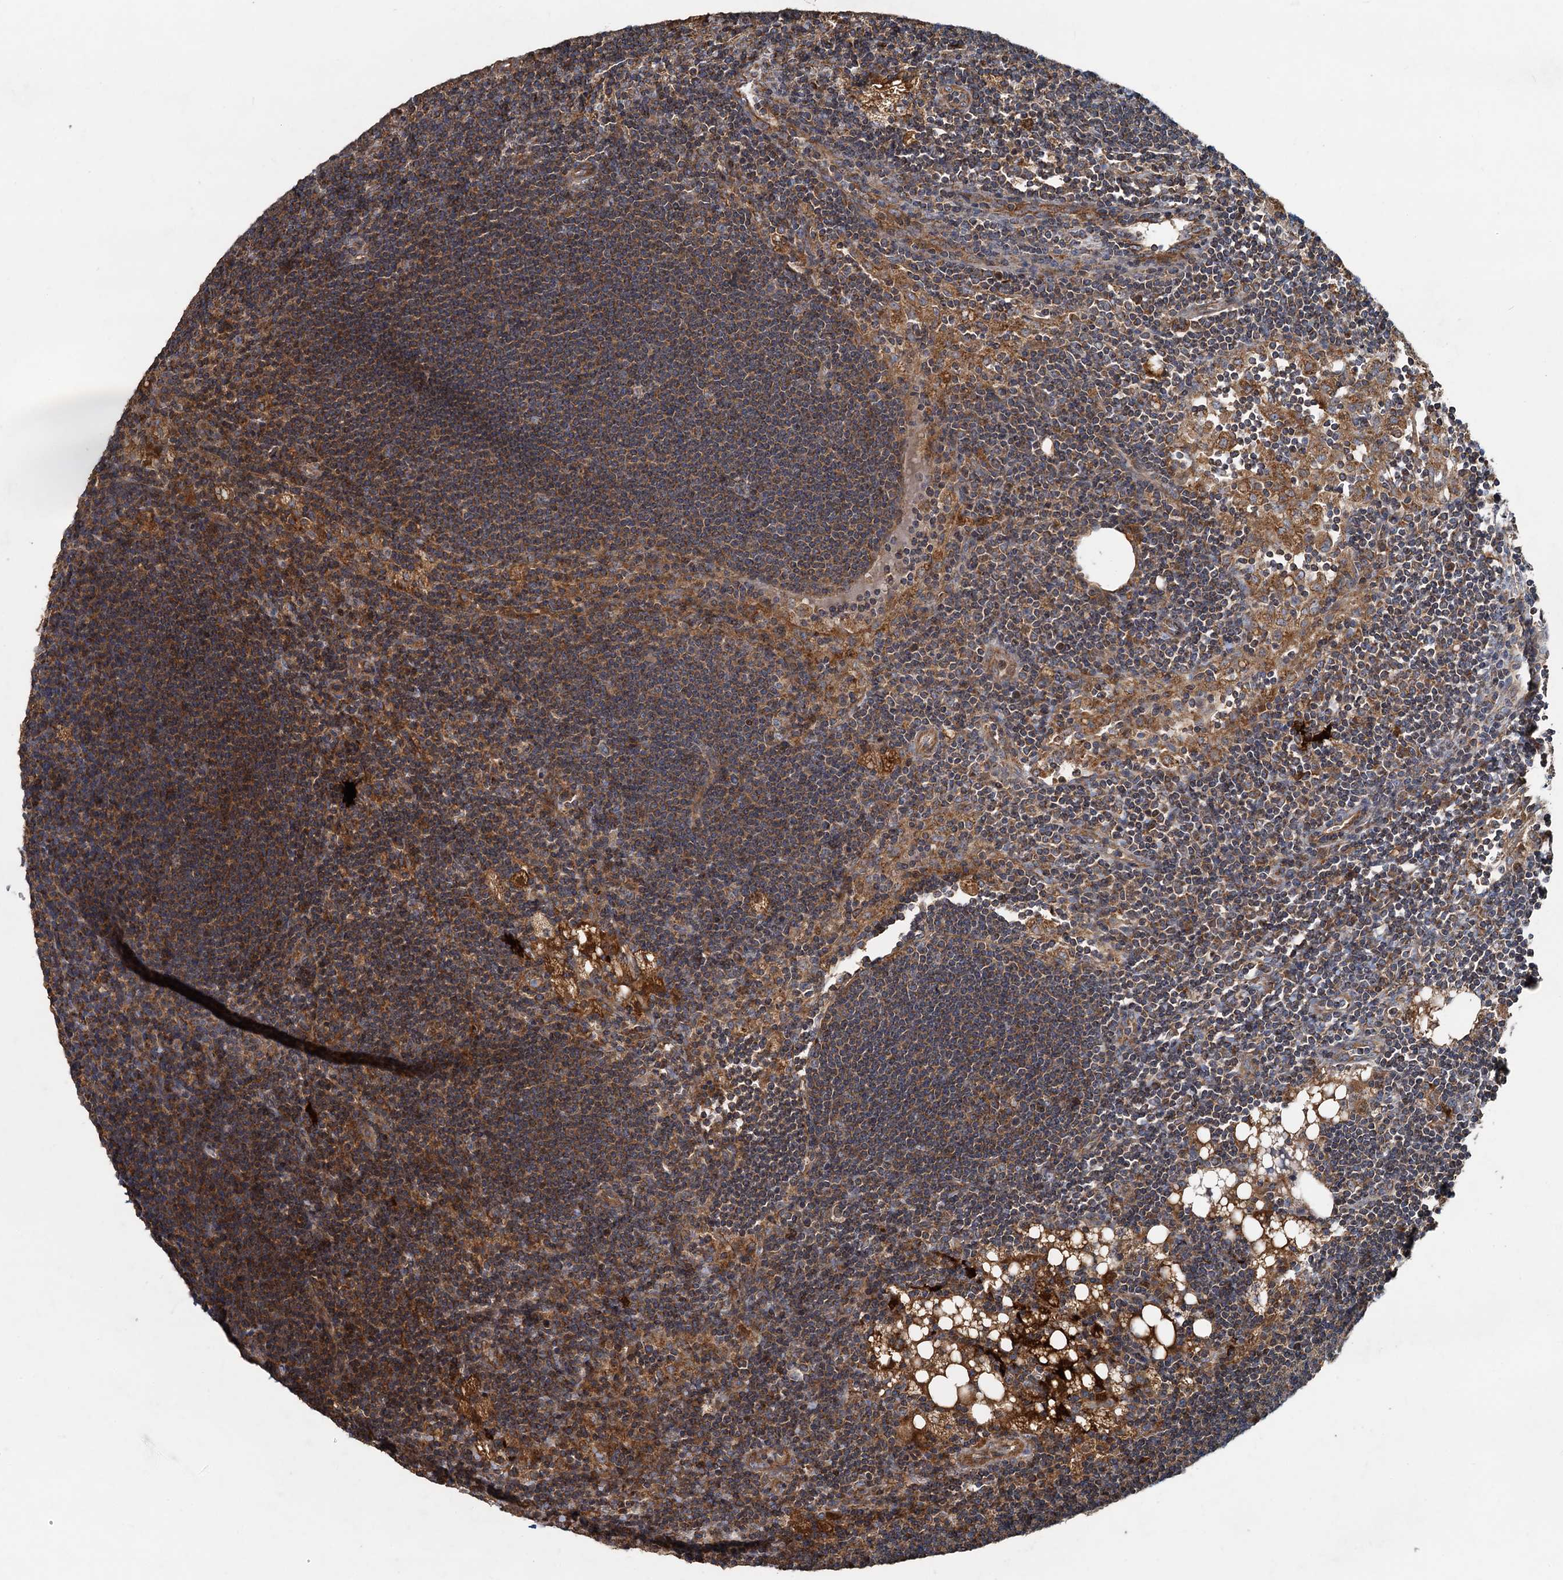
{"staining": {"intensity": "moderate", "quantity": ">75%", "location": "cytoplasmic/membranous"}, "tissue": "lymph node", "cell_type": "Germinal center cells", "image_type": "normal", "snomed": [{"axis": "morphology", "description": "Normal tissue, NOS"}, {"axis": "topography", "description": "Lymph node"}], "caption": "Protein analysis of benign lymph node reveals moderate cytoplasmic/membranous expression in approximately >75% of germinal center cells. Using DAB (3,3'-diaminobenzidine) (brown) and hematoxylin (blue) stains, captured at high magnification using brightfield microscopy.", "gene": "SDS", "patient": {"sex": "male", "age": 24}}